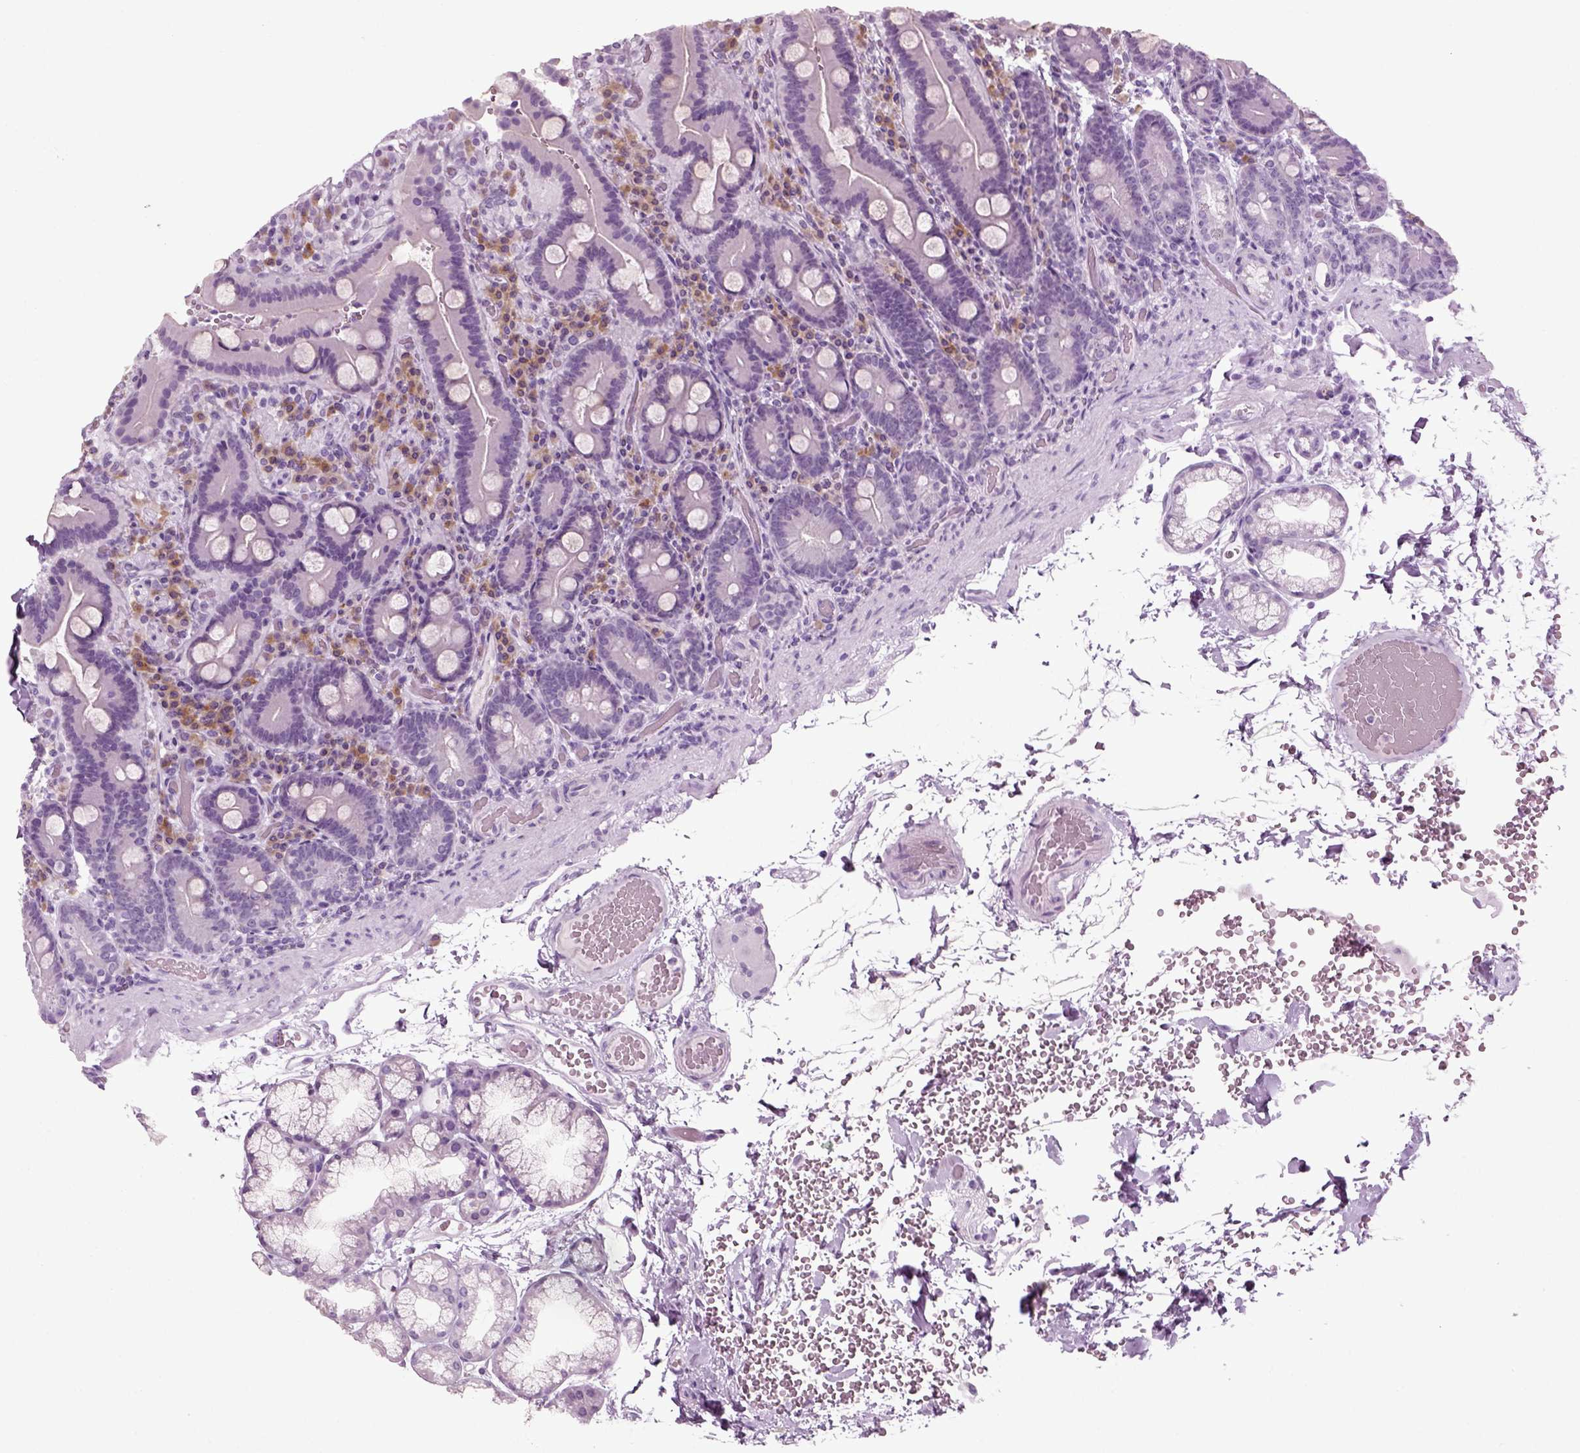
{"staining": {"intensity": "negative", "quantity": "none", "location": "none"}, "tissue": "duodenum", "cell_type": "Glandular cells", "image_type": "normal", "snomed": [{"axis": "morphology", "description": "Normal tissue, NOS"}, {"axis": "topography", "description": "Duodenum"}], "caption": "This is an immunohistochemistry (IHC) micrograph of normal human duodenum. There is no expression in glandular cells.", "gene": "PRLH", "patient": {"sex": "female", "age": 62}}